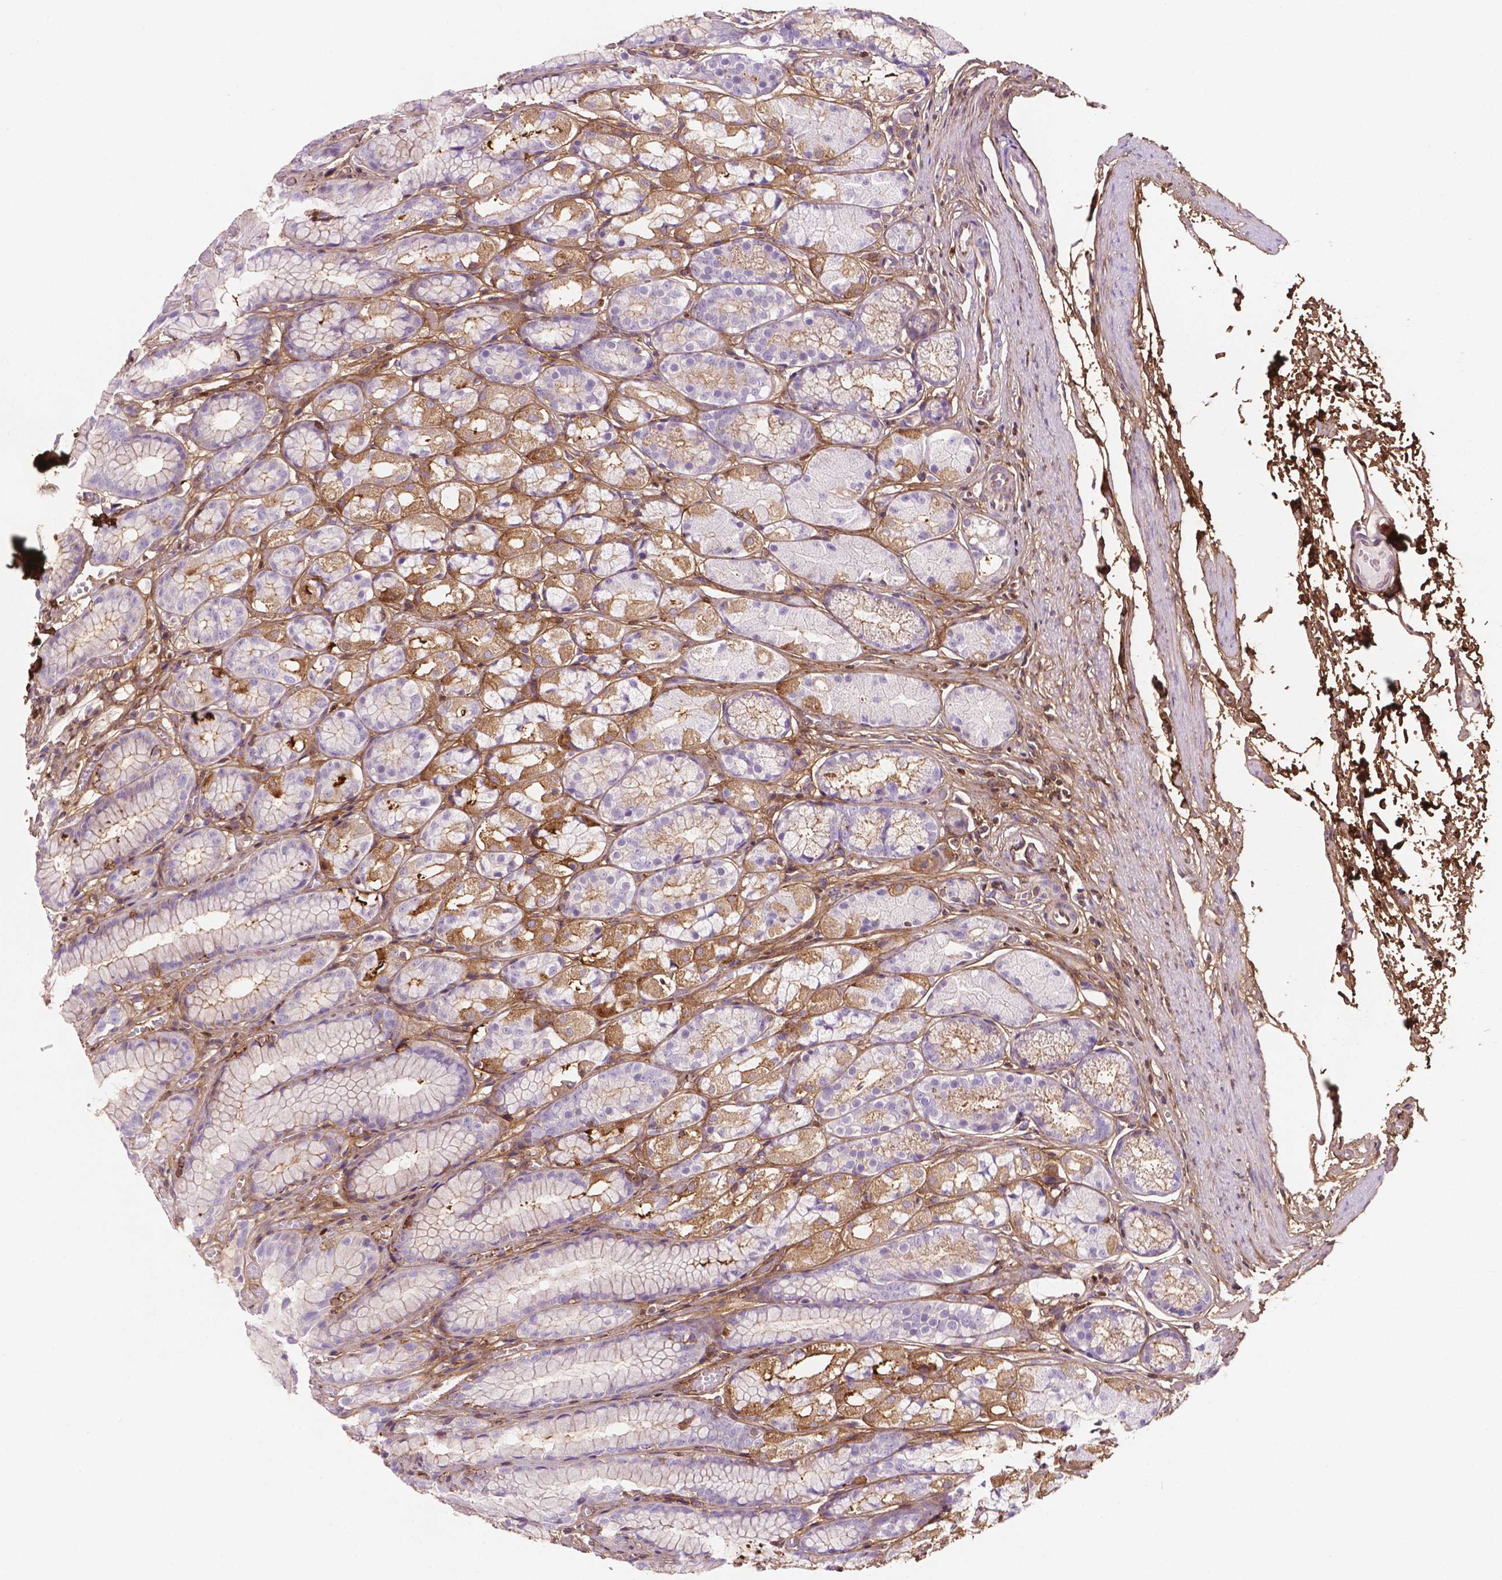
{"staining": {"intensity": "moderate", "quantity": "25%-75%", "location": "cytoplasmic/membranous"}, "tissue": "stomach", "cell_type": "Glandular cells", "image_type": "normal", "snomed": [{"axis": "morphology", "description": "Normal tissue, NOS"}, {"axis": "topography", "description": "Stomach"}], "caption": "Human stomach stained for a protein (brown) shows moderate cytoplasmic/membranous positive expression in approximately 25%-75% of glandular cells.", "gene": "DCN", "patient": {"sex": "male", "age": 70}}